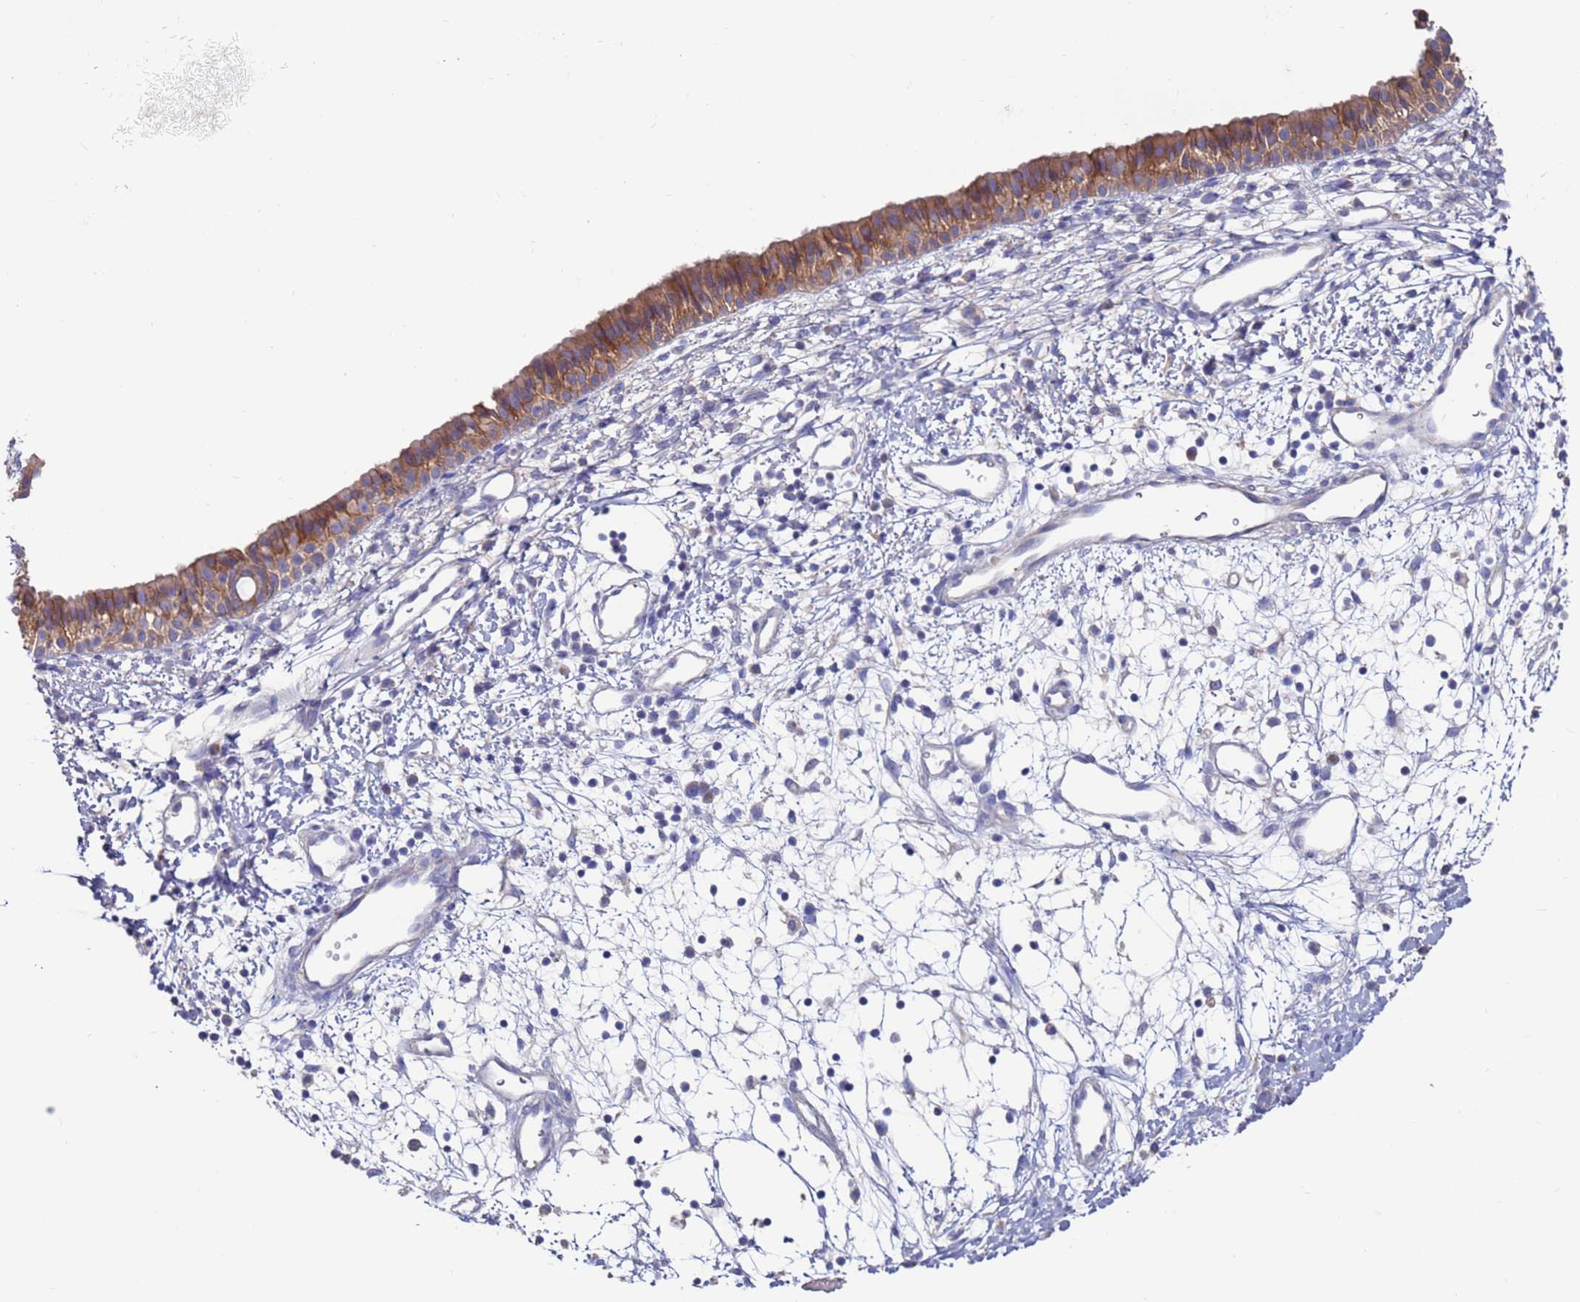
{"staining": {"intensity": "moderate", "quantity": ">75%", "location": "cytoplasmic/membranous"}, "tissue": "nasopharynx", "cell_type": "Respiratory epithelial cells", "image_type": "normal", "snomed": [{"axis": "morphology", "description": "Normal tissue, NOS"}, {"axis": "topography", "description": "Nasopharynx"}], "caption": "Nasopharynx stained for a protein demonstrates moderate cytoplasmic/membranous positivity in respiratory epithelial cells. (DAB (3,3'-diaminobenzidine) IHC with brightfield microscopy, high magnification).", "gene": "KRTCAP3", "patient": {"sex": "male", "age": 22}}